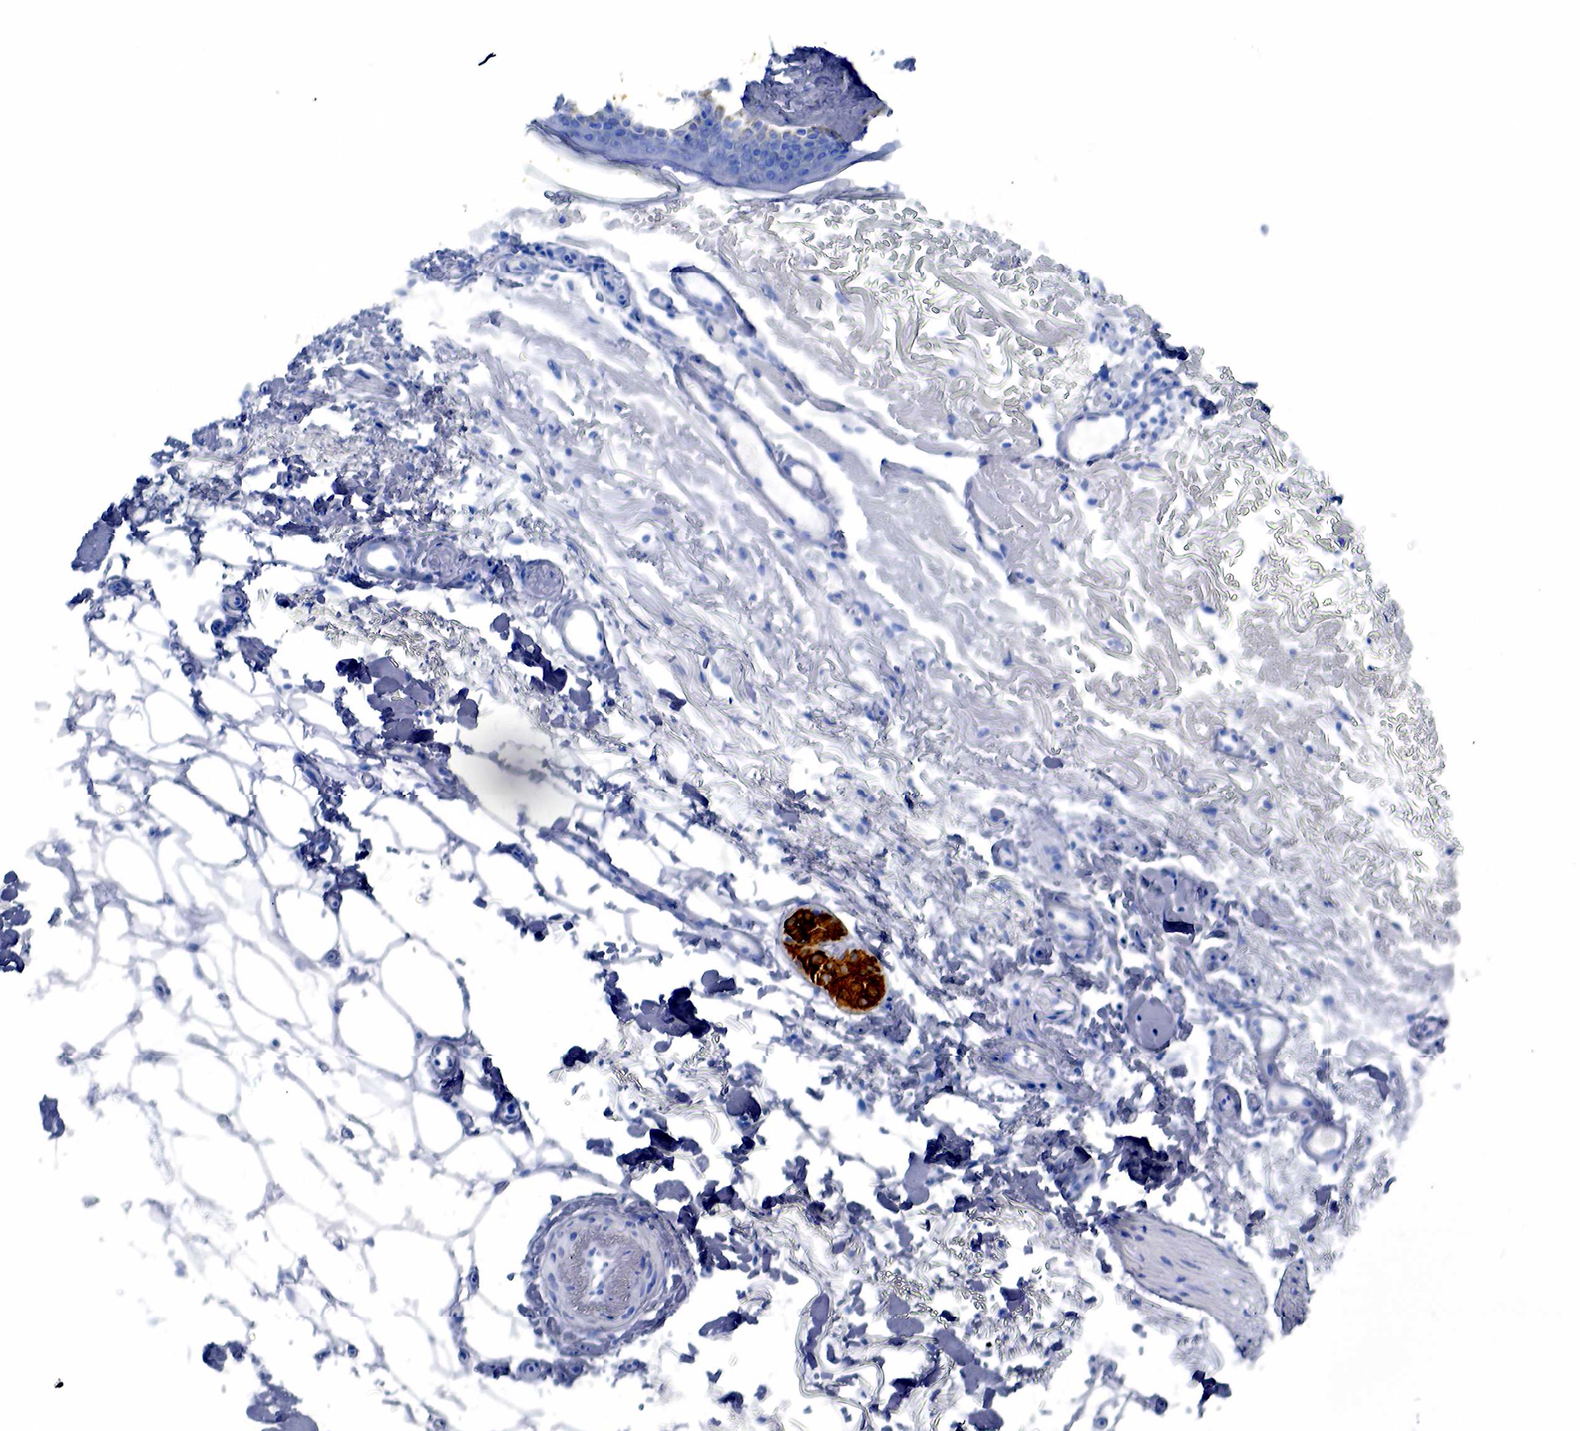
{"staining": {"intensity": "negative", "quantity": "none", "location": "none"}, "tissue": "skin", "cell_type": "Fibroblasts", "image_type": "normal", "snomed": [{"axis": "morphology", "description": "Normal tissue, NOS"}, {"axis": "topography", "description": "Skin"}], "caption": "DAB (3,3'-diaminobenzidine) immunohistochemical staining of unremarkable human skin shows no significant positivity in fibroblasts.", "gene": "KRT19", "patient": {"sex": "female", "age": 90}}